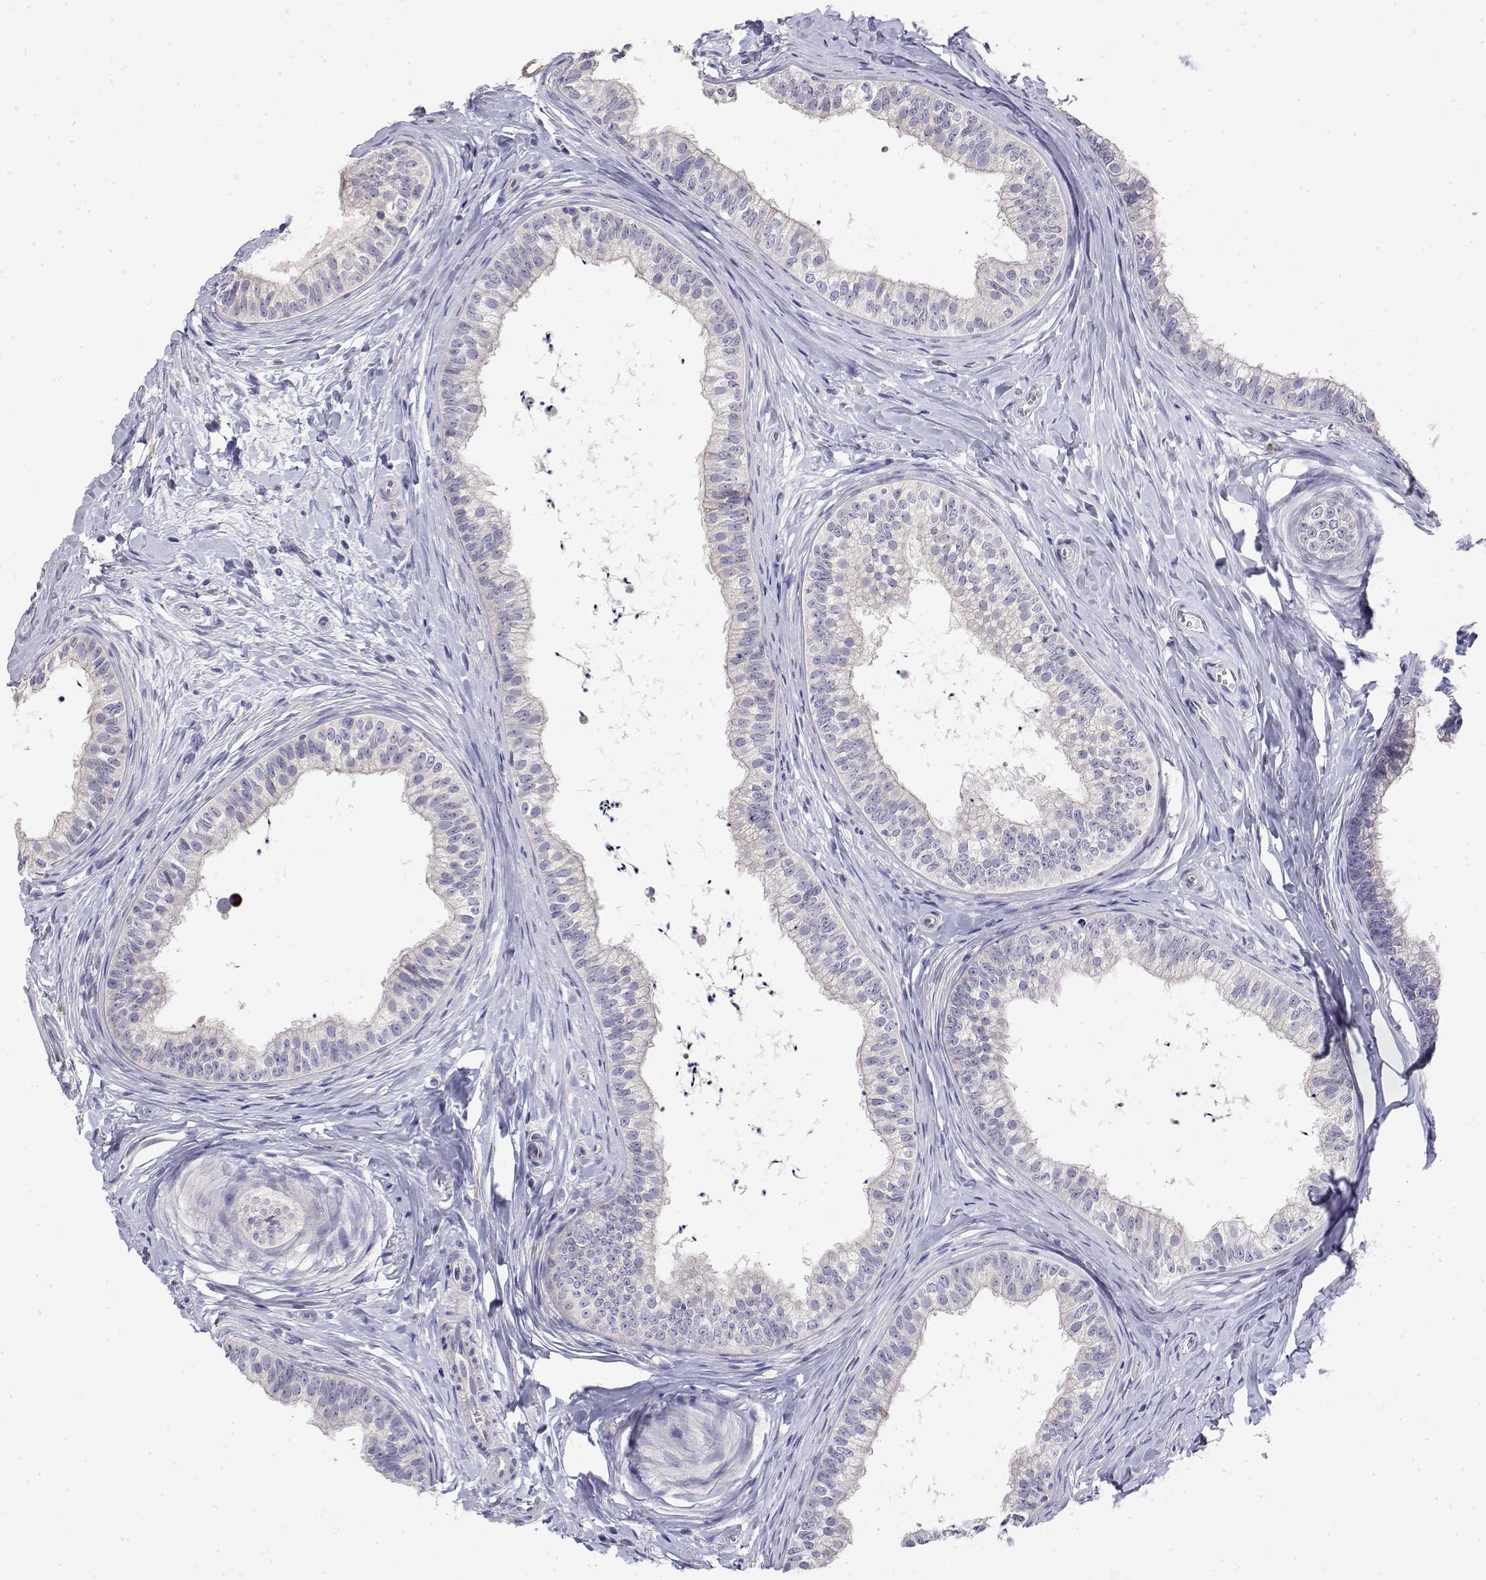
{"staining": {"intensity": "negative", "quantity": "none", "location": "none"}, "tissue": "epididymis", "cell_type": "Glandular cells", "image_type": "normal", "snomed": [{"axis": "morphology", "description": "Normal tissue, NOS"}, {"axis": "topography", "description": "Epididymis"}], "caption": "Normal epididymis was stained to show a protein in brown. There is no significant expression in glandular cells. (DAB (3,3'-diaminobenzidine) immunohistochemistry (IHC) with hematoxylin counter stain).", "gene": "LY6D", "patient": {"sex": "male", "age": 24}}